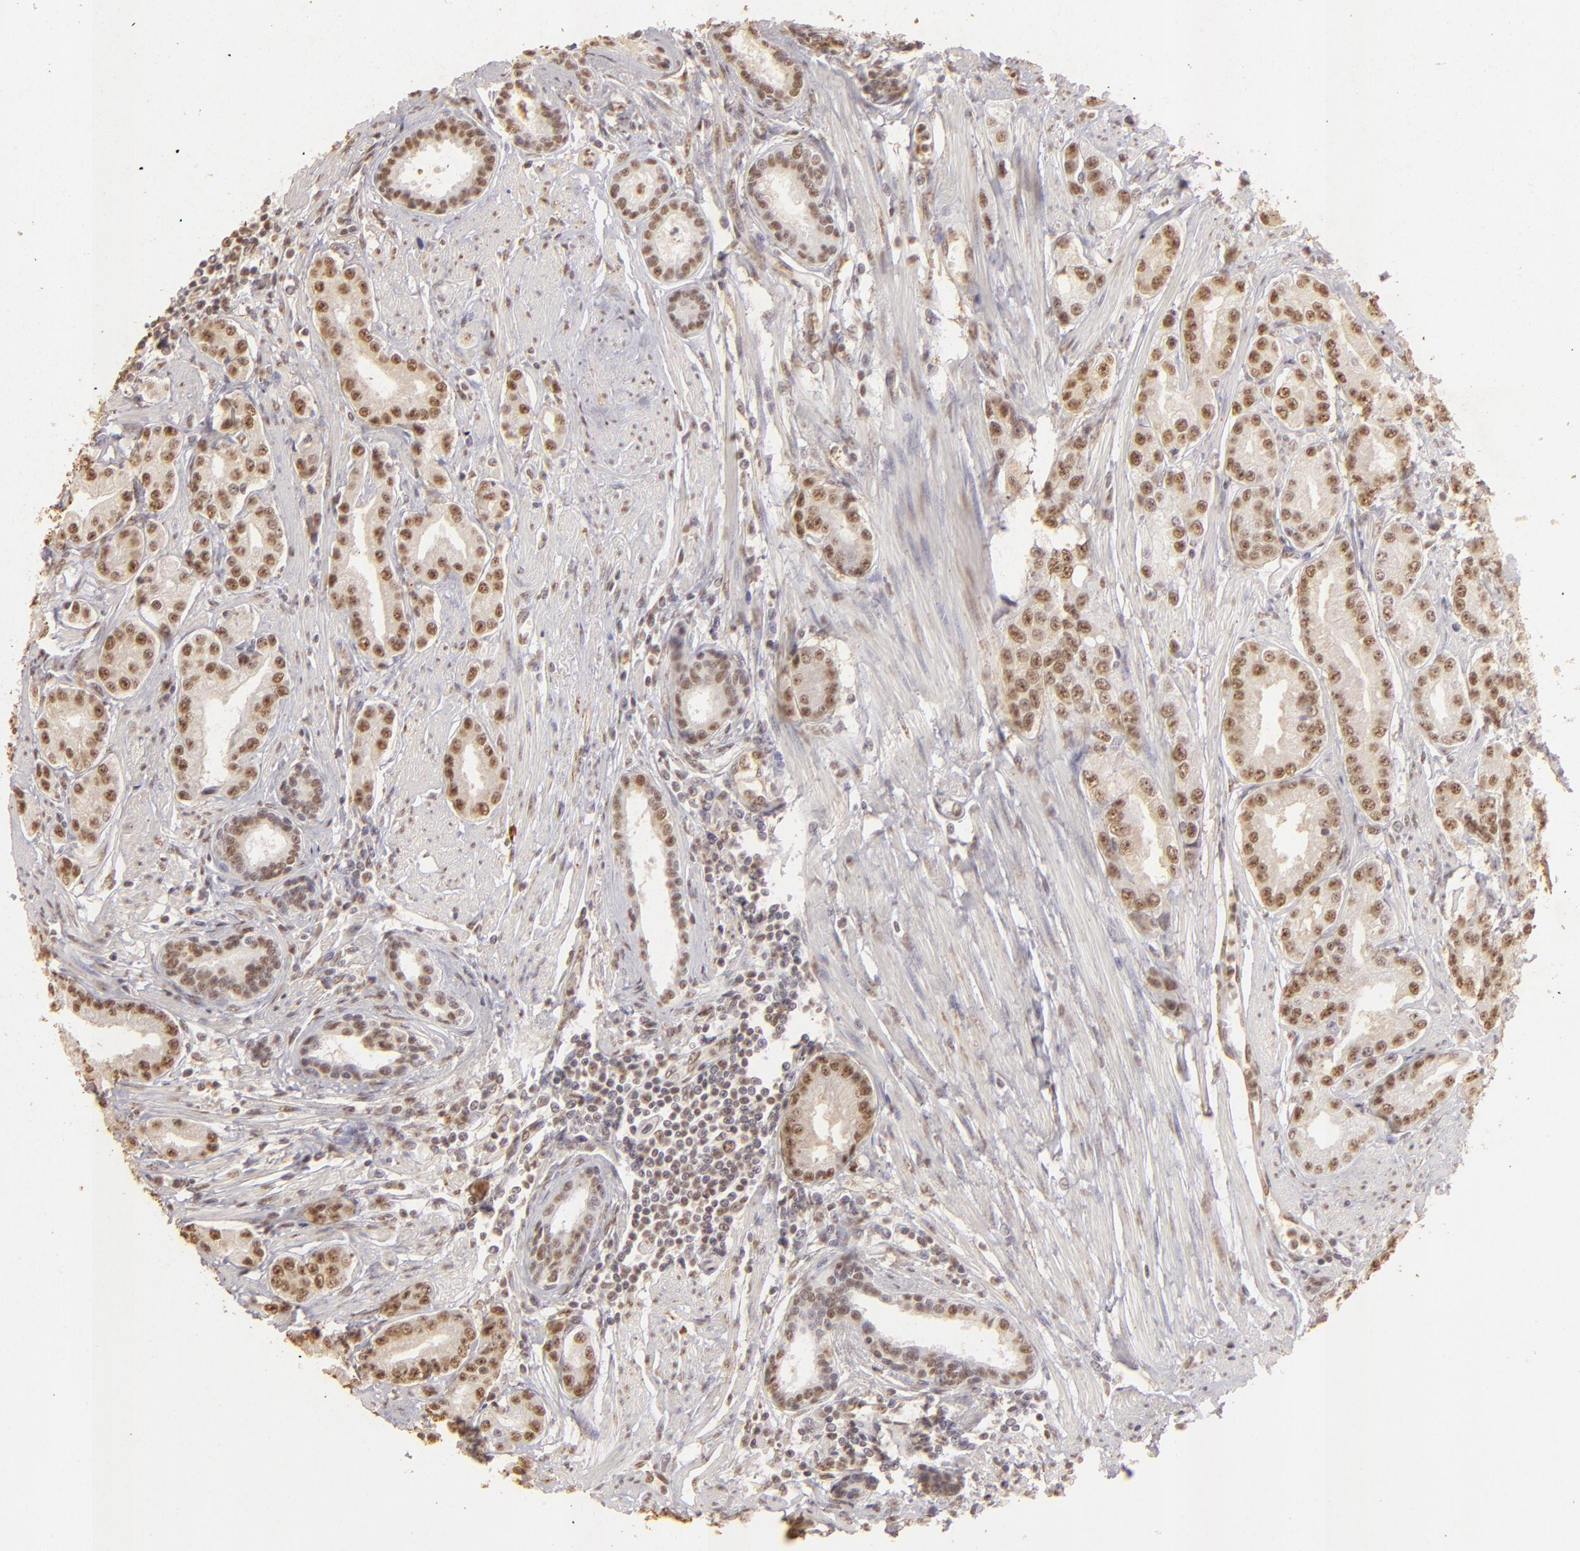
{"staining": {"intensity": "weak", "quantity": "25%-75%", "location": "nuclear"}, "tissue": "prostate cancer", "cell_type": "Tumor cells", "image_type": "cancer", "snomed": [{"axis": "morphology", "description": "Adenocarcinoma, Medium grade"}, {"axis": "topography", "description": "Prostate"}], "caption": "DAB immunohistochemical staining of human prostate medium-grade adenocarcinoma exhibits weak nuclear protein staining in approximately 25%-75% of tumor cells.", "gene": "CBX3", "patient": {"sex": "male", "age": 72}}